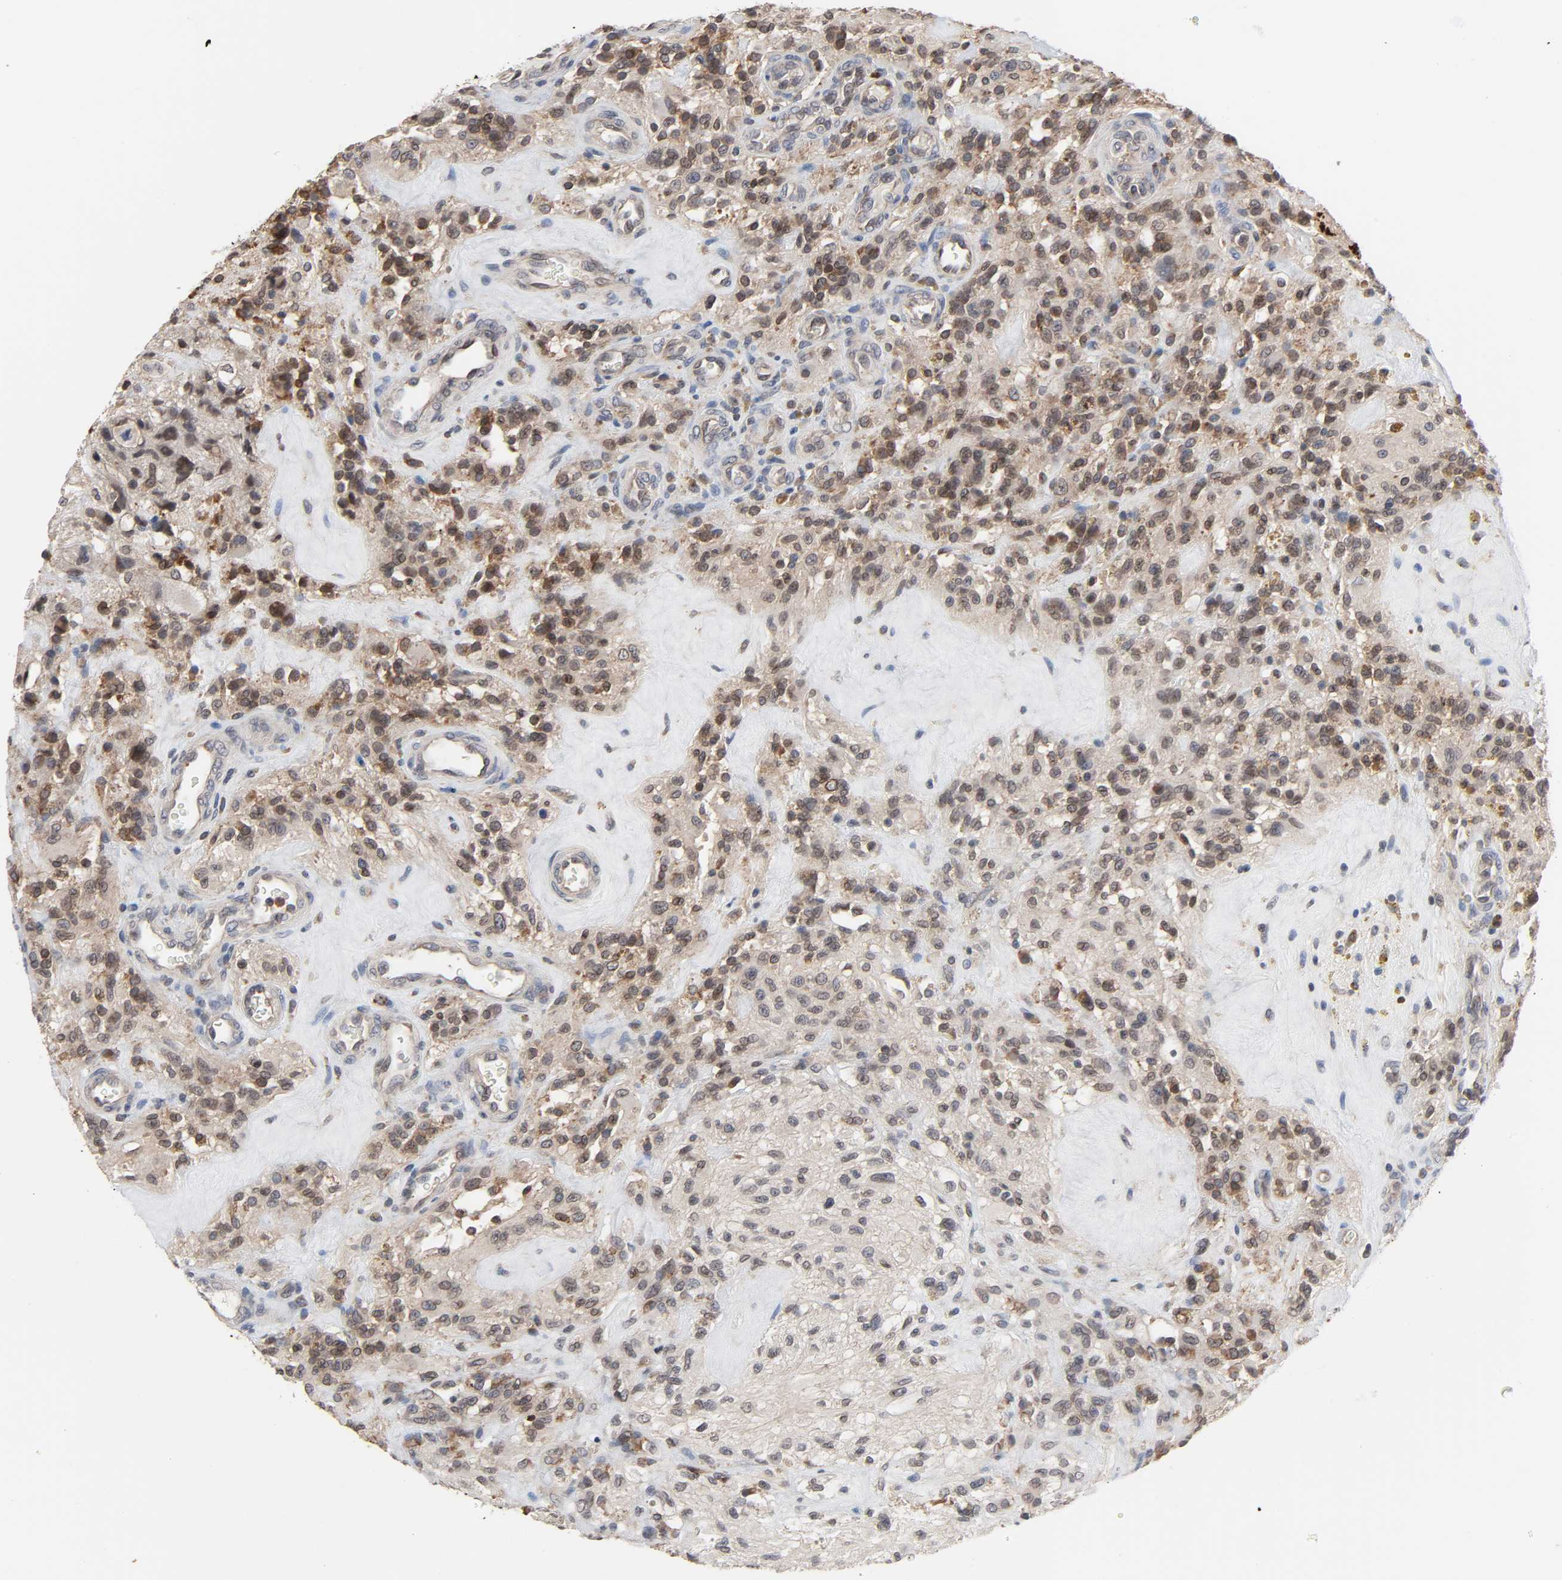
{"staining": {"intensity": "moderate", "quantity": ">75%", "location": "cytoplasmic/membranous,nuclear"}, "tissue": "glioma", "cell_type": "Tumor cells", "image_type": "cancer", "snomed": [{"axis": "morphology", "description": "Normal tissue, NOS"}, {"axis": "morphology", "description": "Glioma, malignant, High grade"}, {"axis": "topography", "description": "Cerebral cortex"}], "caption": "An image of malignant glioma (high-grade) stained for a protein demonstrates moderate cytoplasmic/membranous and nuclear brown staining in tumor cells. (brown staining indicates protein expression, while blue staining denotes nuclei).", "gene": "CCDC175", "patient": {"sex": "male", "age": 56}}